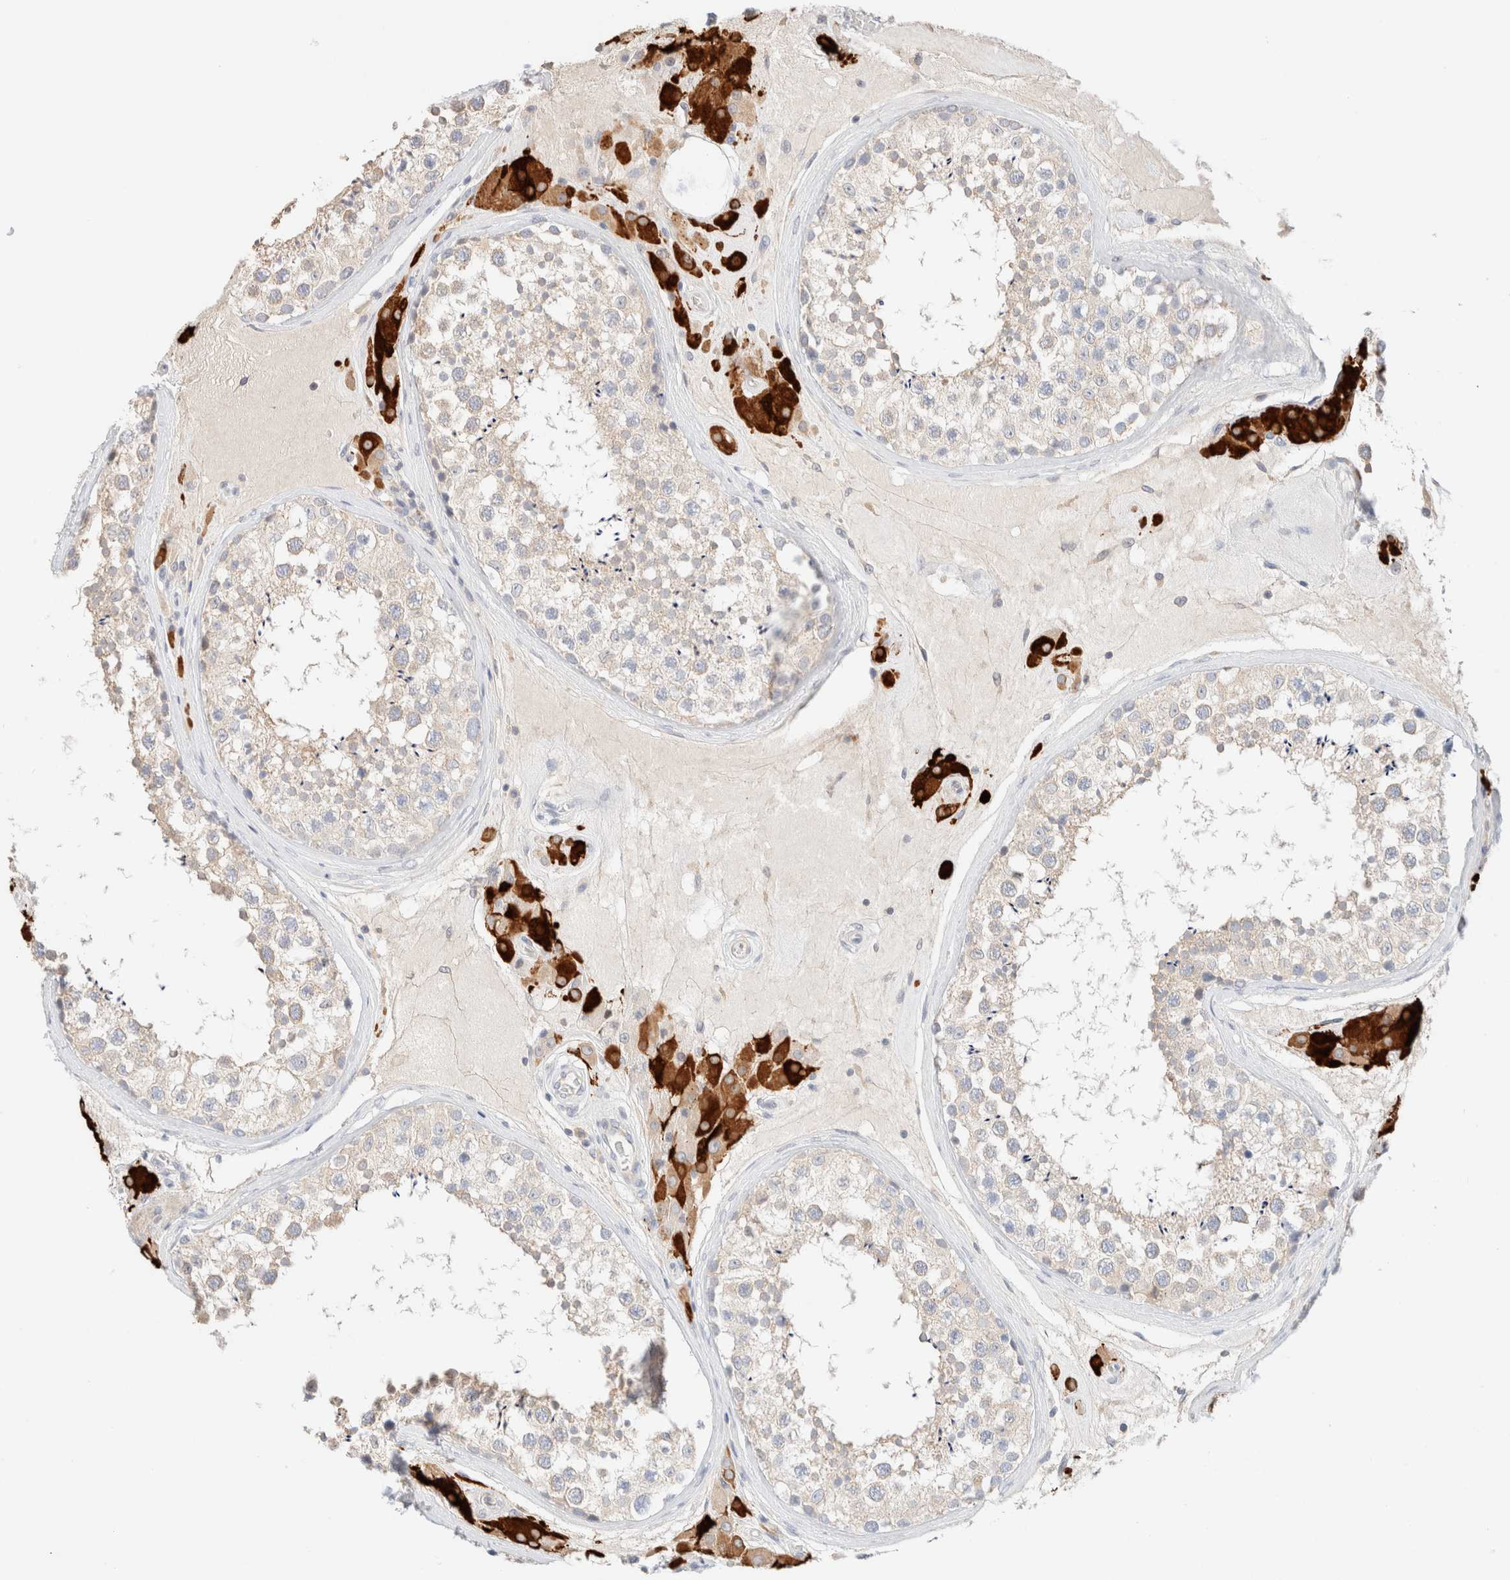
{"staining": {"intensity": "weak", "quantity": "25%-75%", "location": "cytoplasmic/membranous"}, "tissue": "testis", "cell_type": "Cells in seminiferous ducts", "image_type": "normal", "snomed": [{"axis": "morphology", "description": "Normal tissue, NOS"}, {"axis": "topography", "description": "Testis"}], "caption": "Testis stained with immunohistochemistry (IHC) displays weak cytoplasmic/membranous staining in approximately 25%-75% of cells in seminiferous ducts.", "gene": "SARM1", "patient": {"sex": "male", "age": 46}}